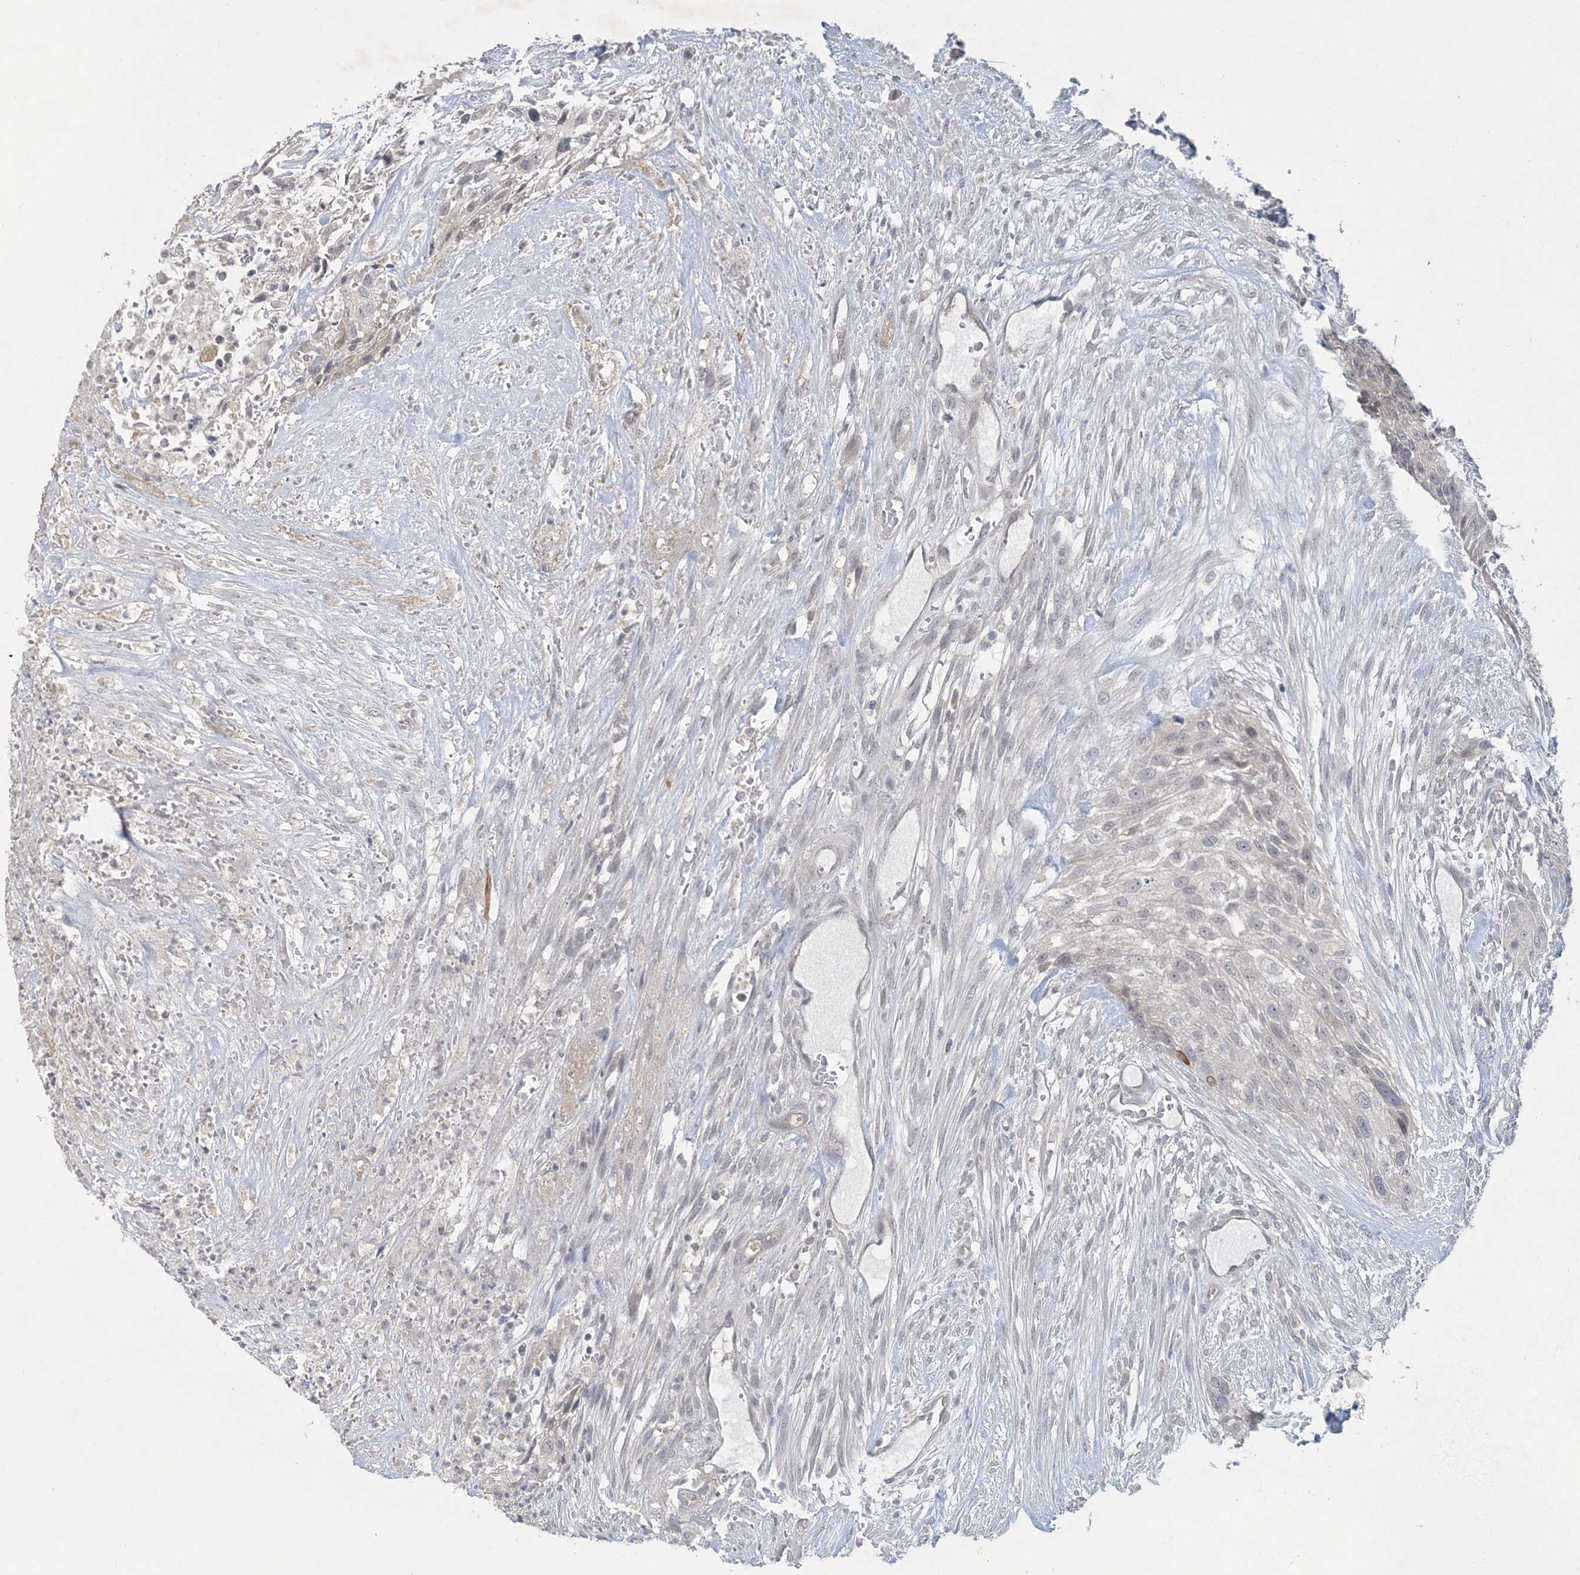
{"staining": {"intensity": "negative", "quantity": "none", "location": "none"}, "tissue": "urothelial cancer", "cell_type": "Tumor cells", "image_type": "cancer", "snomed": [{"axis": "morphology", "description": "Urothelial carcinoma, High grade"}, {"axis": "topography", "description": "Urinary bladder"}], "caption": "High-grade urothelial carcinoma stained for a protein using immunohistochemistry demonstrates no expression tumor cells.", "gene": "CDS1", "patient": {"sex": "male", "age": 35}}